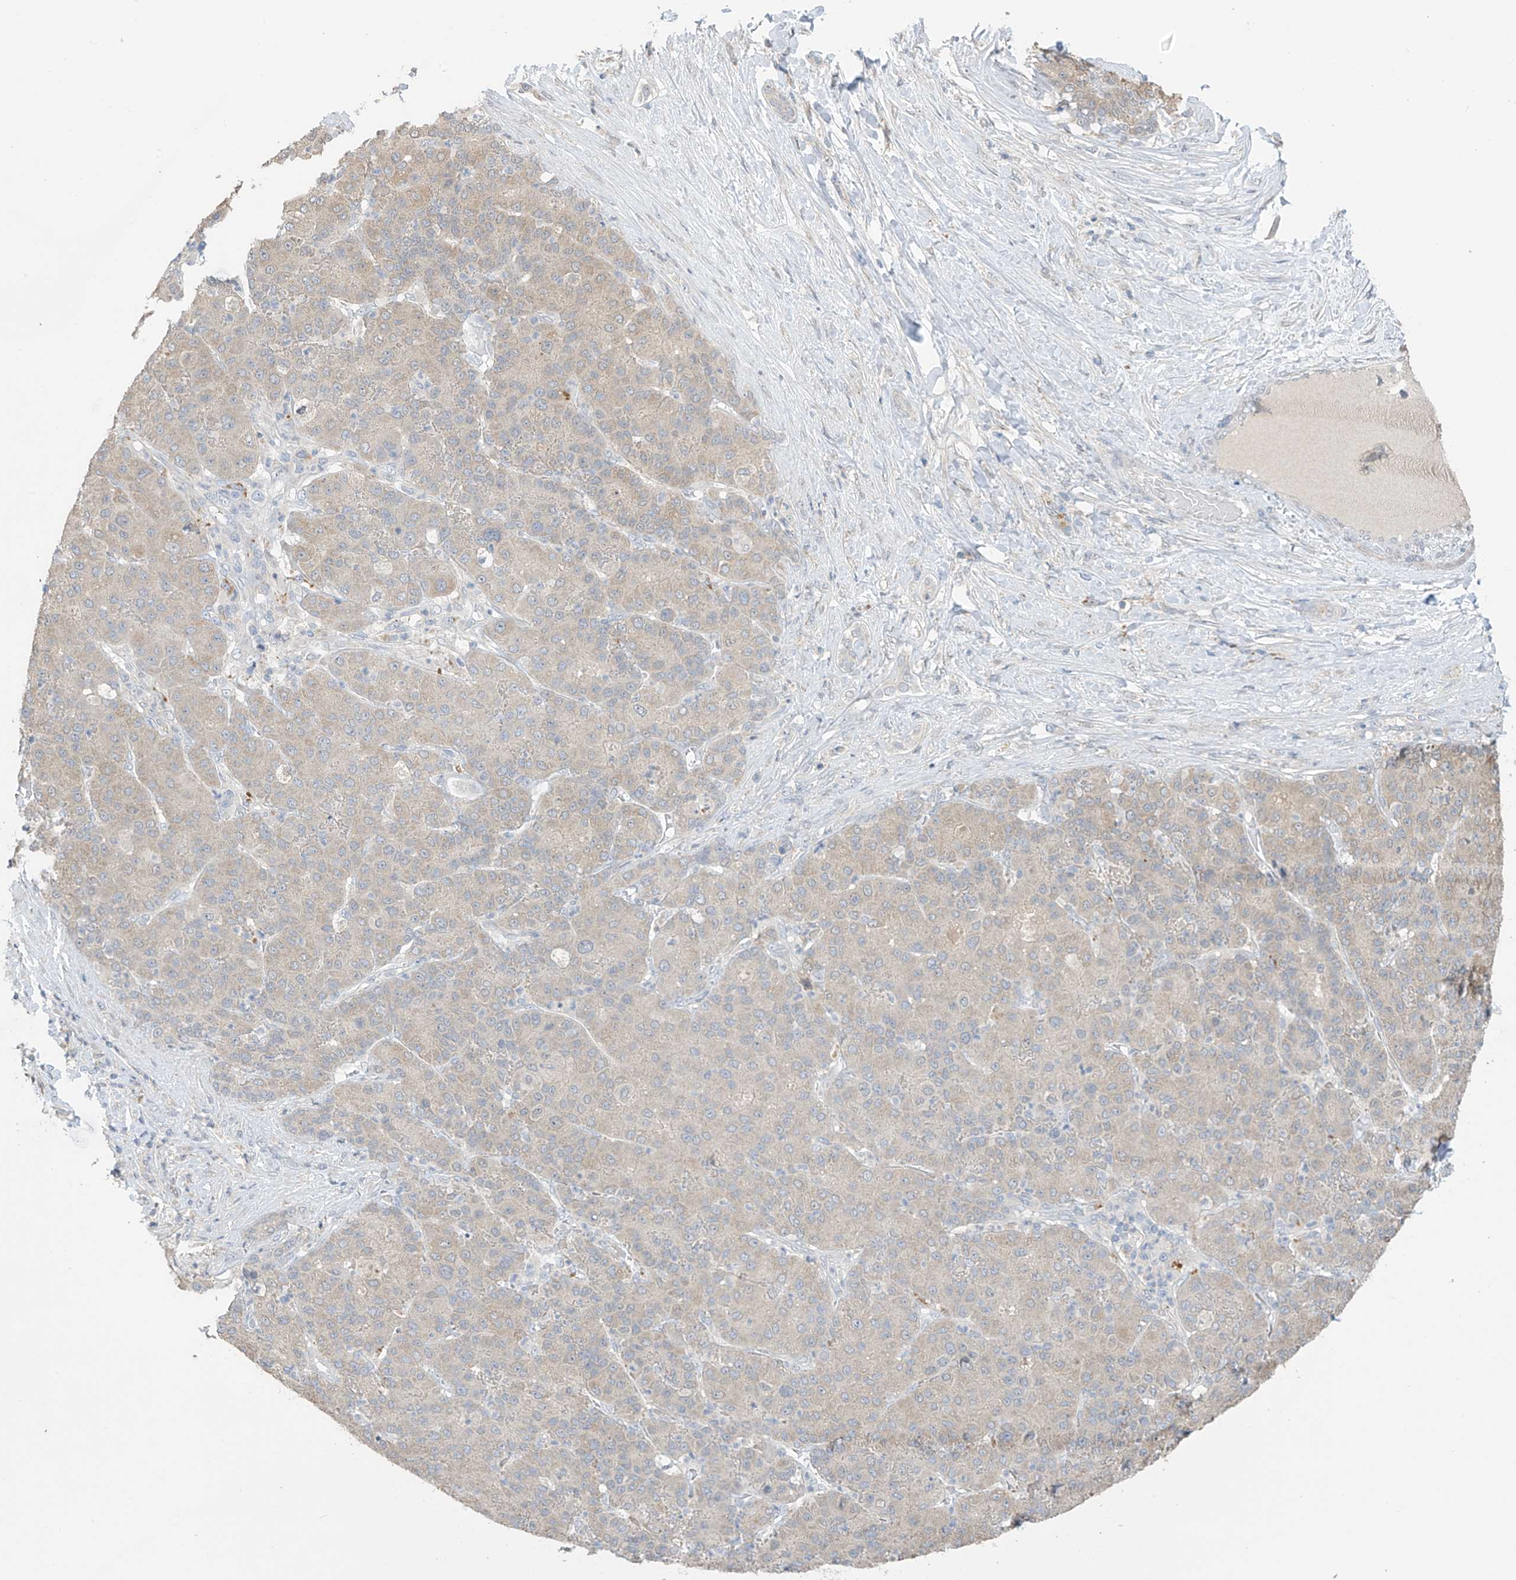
{"staining": {"intensity": "weak", "quantity": ">75%", "location": "cytoplasmic/membranous"}, "tissue": "liver cancer", "cell_type": "Tumor cells", "image_type": "cancer", "snomed": [{"axis": "morphology", "description": "Carcinoma, Hepatocellular, NOS"}, {"axis": "topography", "description": "Liver"}], "caption": "A histopathology image showing weak cytoplasmic/membranous positivity in approximately >75% of tumor cells in liver cancer (hepatocellular carcinoma), as visualized by brown immunohistochemical staining.", "gene": "SLFN14", "patient": {"sex": "male", "age": 65}}